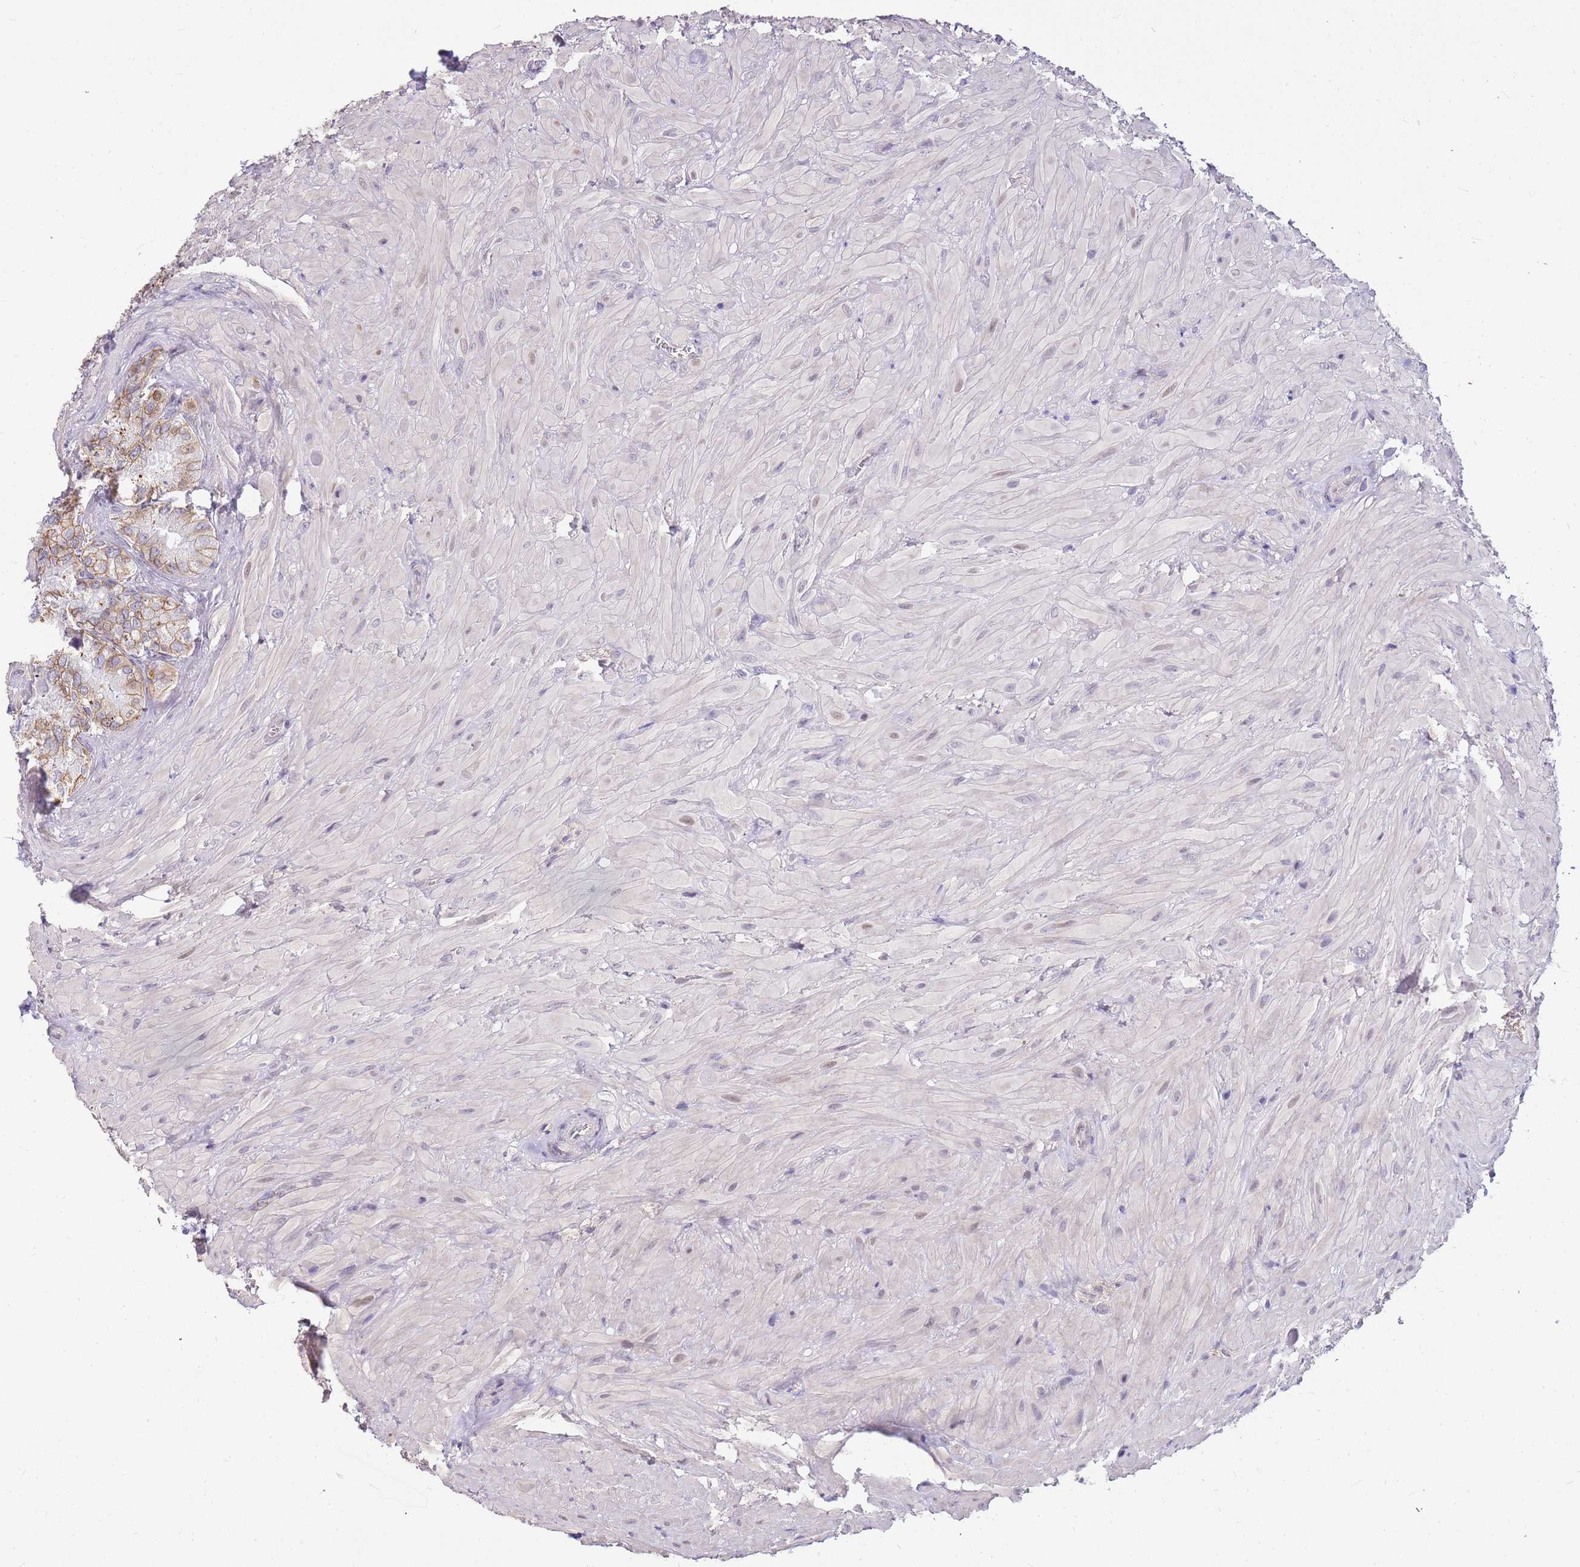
{"staining": {"intensity": "moderate", "quantity": "<25%", "location": "cytoplasmic/membranous"}, "tissue": "seminal vesicle", "cell_type": "Glandular cells", "image_type": "normal", "snomed": [{"axis": "morphology", "description": "Normal tissue, NOS"}, {"axis": "topography", "description": "Seminal veicle"}], "caption": "Immunohistochemical staining of benign seminal vesicle displays low levels of moderate cytoplasmic/membranous positivity in about <25% of glandular cells. The staining is performed using DAB brown chromogen to label protein expression. The nuclei are counter-stained blue using hematoxylin.", "gene": "CLBA1", "patient": {"sex": "male", "age": 62}}